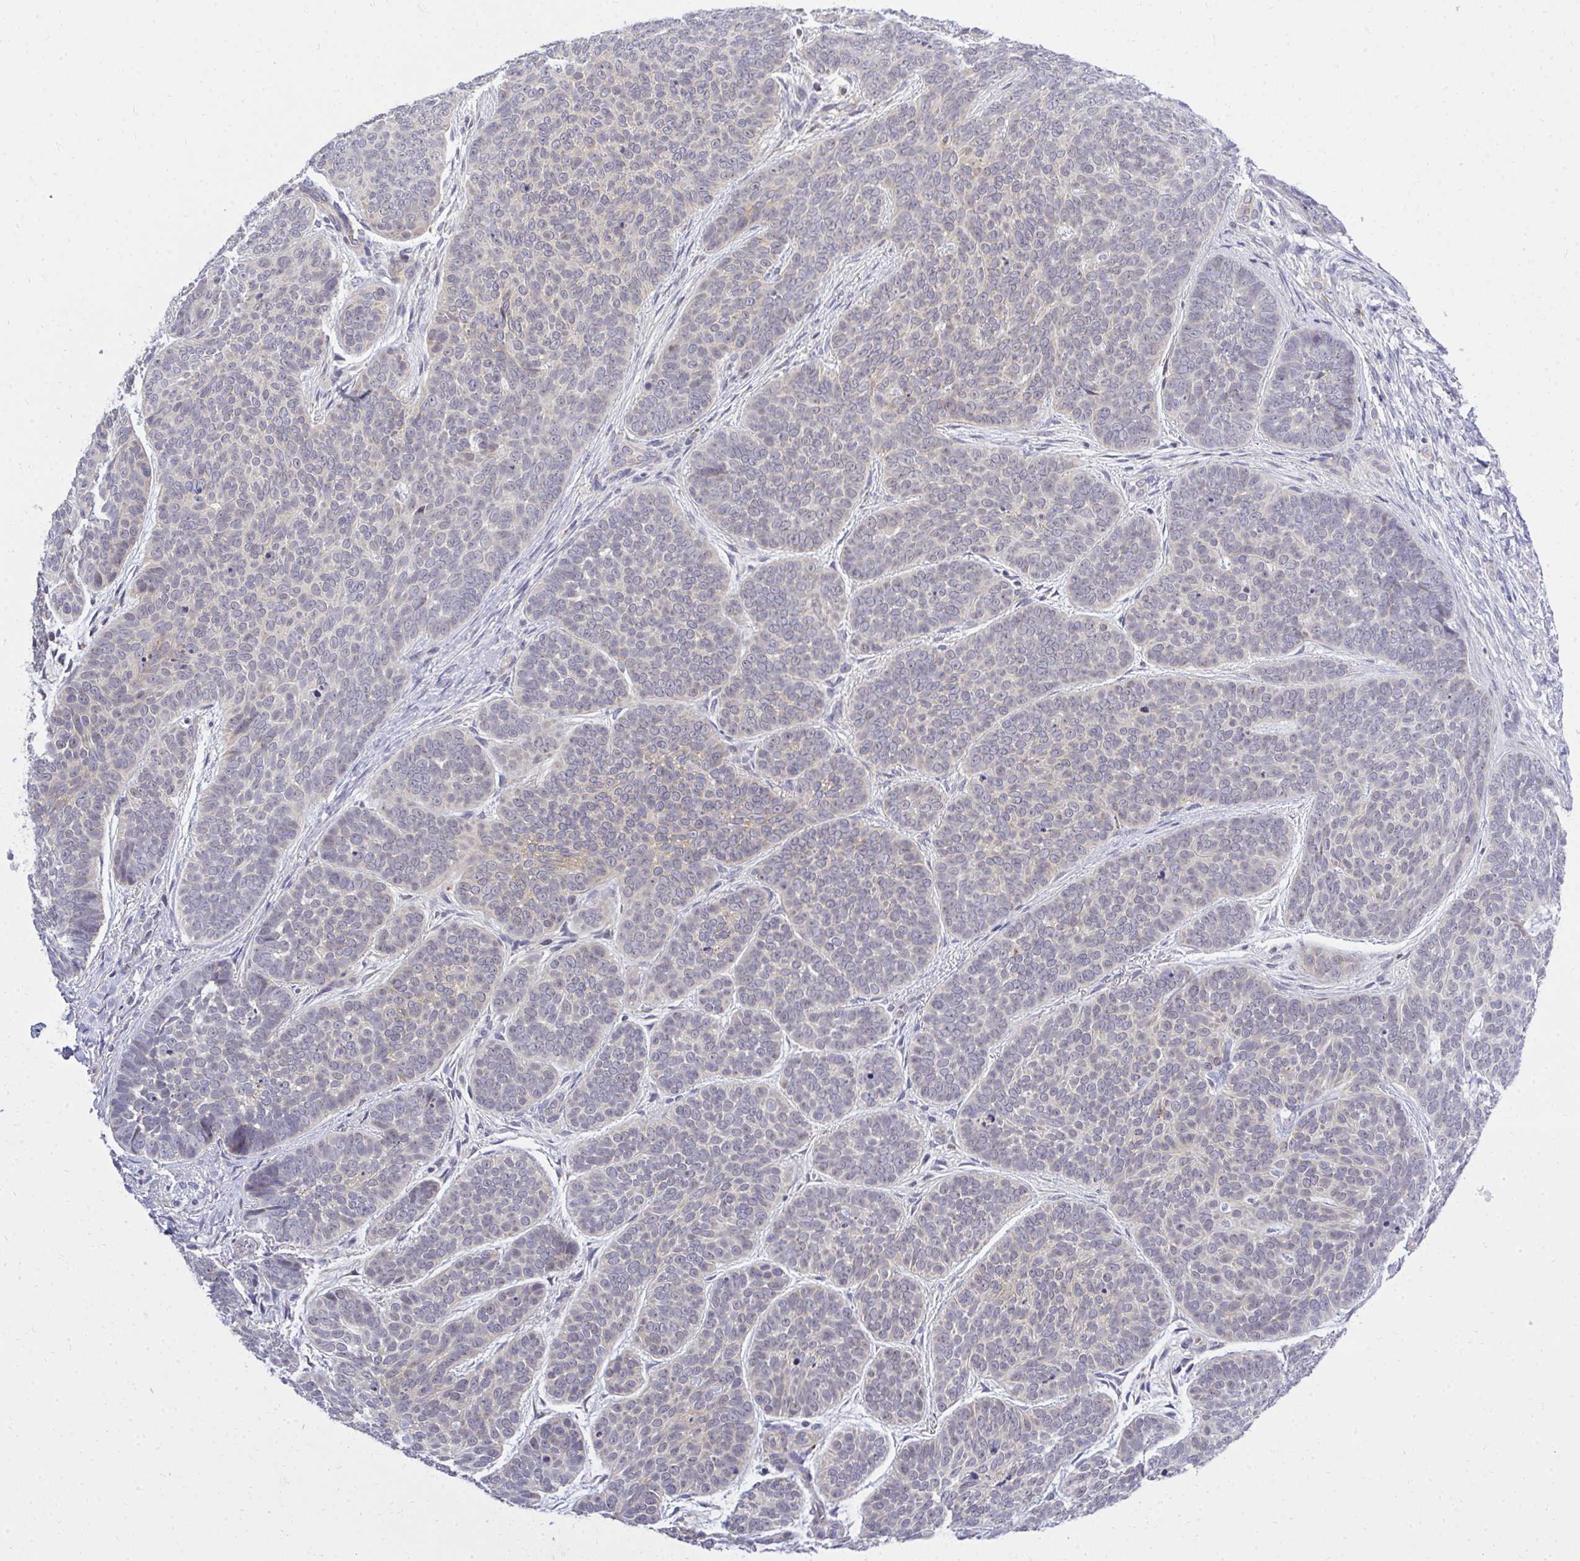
{"staining": {"intensity": "weak", "quantity": "<25%", "location": "cytoplasmic/membranous"}, "tissue": "skin cancer", "cell_type": "Tumor cells", "image_type": "cancer", "snomed": [{"axis": "morphology", "description": "Basal cell carcinoma"}, {"axis": "topography", "description": "Skin"}, {"axis": "topography", "description": "Skin of nose"}], "caption": "A micrograph of human skin cancer (basal cell carcinoma) is negative for staining in tumor cells.", "gene": "XAF1", "patient": {"sex": "female", "age": 81}}